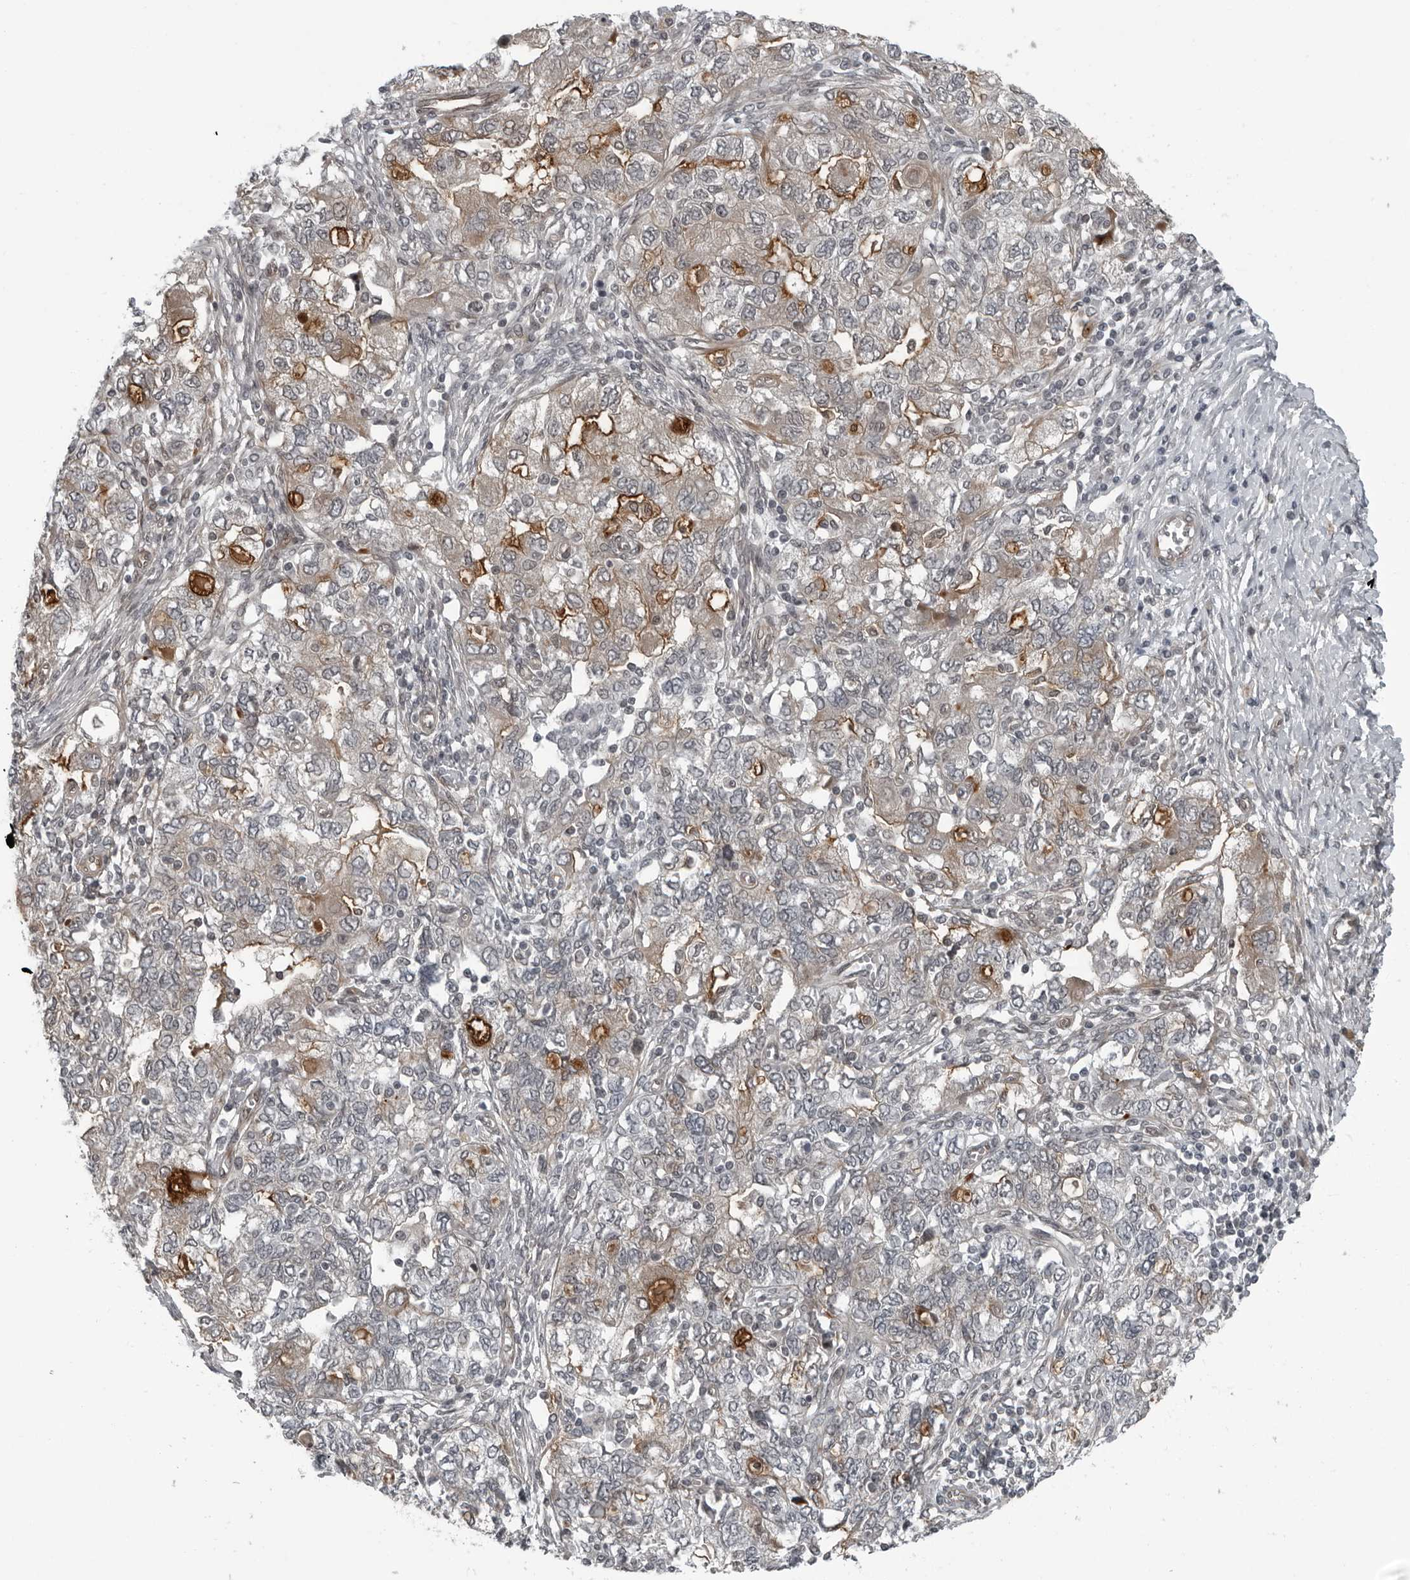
{"staining": {"intensity": "moderate", "quantity": "<25%", "location": "cytoplasmic/membranous"}, "tissue": "ovarian cancer", "cell_type": "Tumor cells", "image_type": "cancer", "snomed": [{"axis": "morphology", "description": "Carcinoma, NOS"}, {"axis": "morphology", "description": "Cystadenocarcinoma, serous, NOS"}, {"axis": "topography", "description": "Ovary"}], "caption": "IHC photomicrograph of carcinoma (ovarian) stained for a protein (brown), which displays low levels of moderate cytoplasmic/membranous staining in about <25% of tumor cells.", "gene": "FAM102B", "patient": {"sex": "female", "age": 69}}